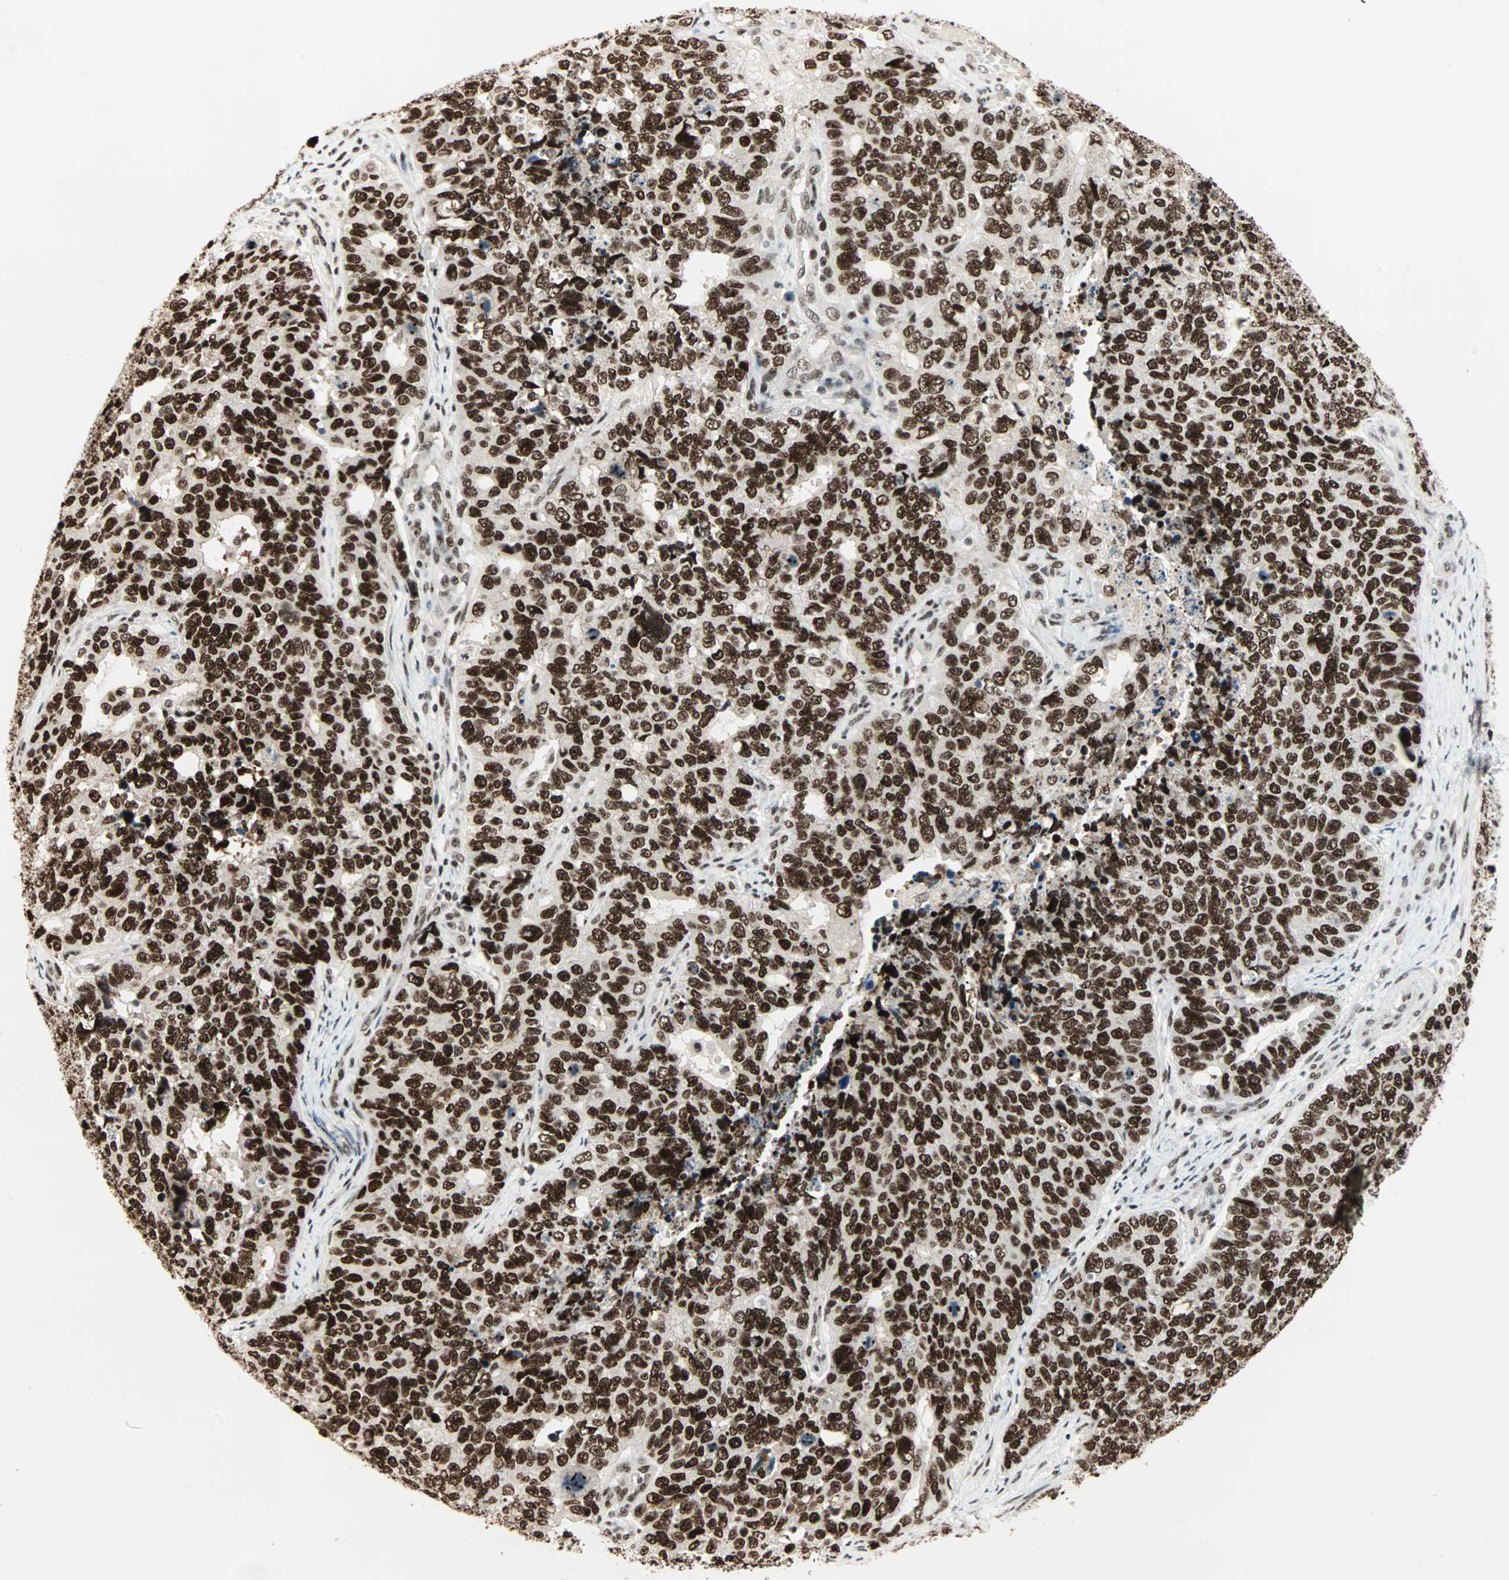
{"staining": {"intensity": "strong", "quantity": ">75%", "location": "nuclear"}, "tissue": "cervical cancer", "cell_type": "Tumor cells", "image_type": "cancer", "snomed": [{"axis": "morphology", "description": "Squamous cell carcinoma, NOS"}, {"axis": "topography", "description": "Cervix"}], "caption": "High-magnification brightfield microscopy of cervical squamous cell carcinoma stained with DAB (3,3'-diaminobenzidine) (brown) and counterstained with hematoxylin (blue). tumor cells exhibit strong nuclear staining is seen in about>75% of cells. The staining was performed using DAB (3,3'-diaminobenzidine) to visualize the protein expression in brown, while the nuclei were stained in blue with hematoxylin (Magnification: 20x).", "gene": "BLM", "patient": {"sex": "female", "age": 63}}